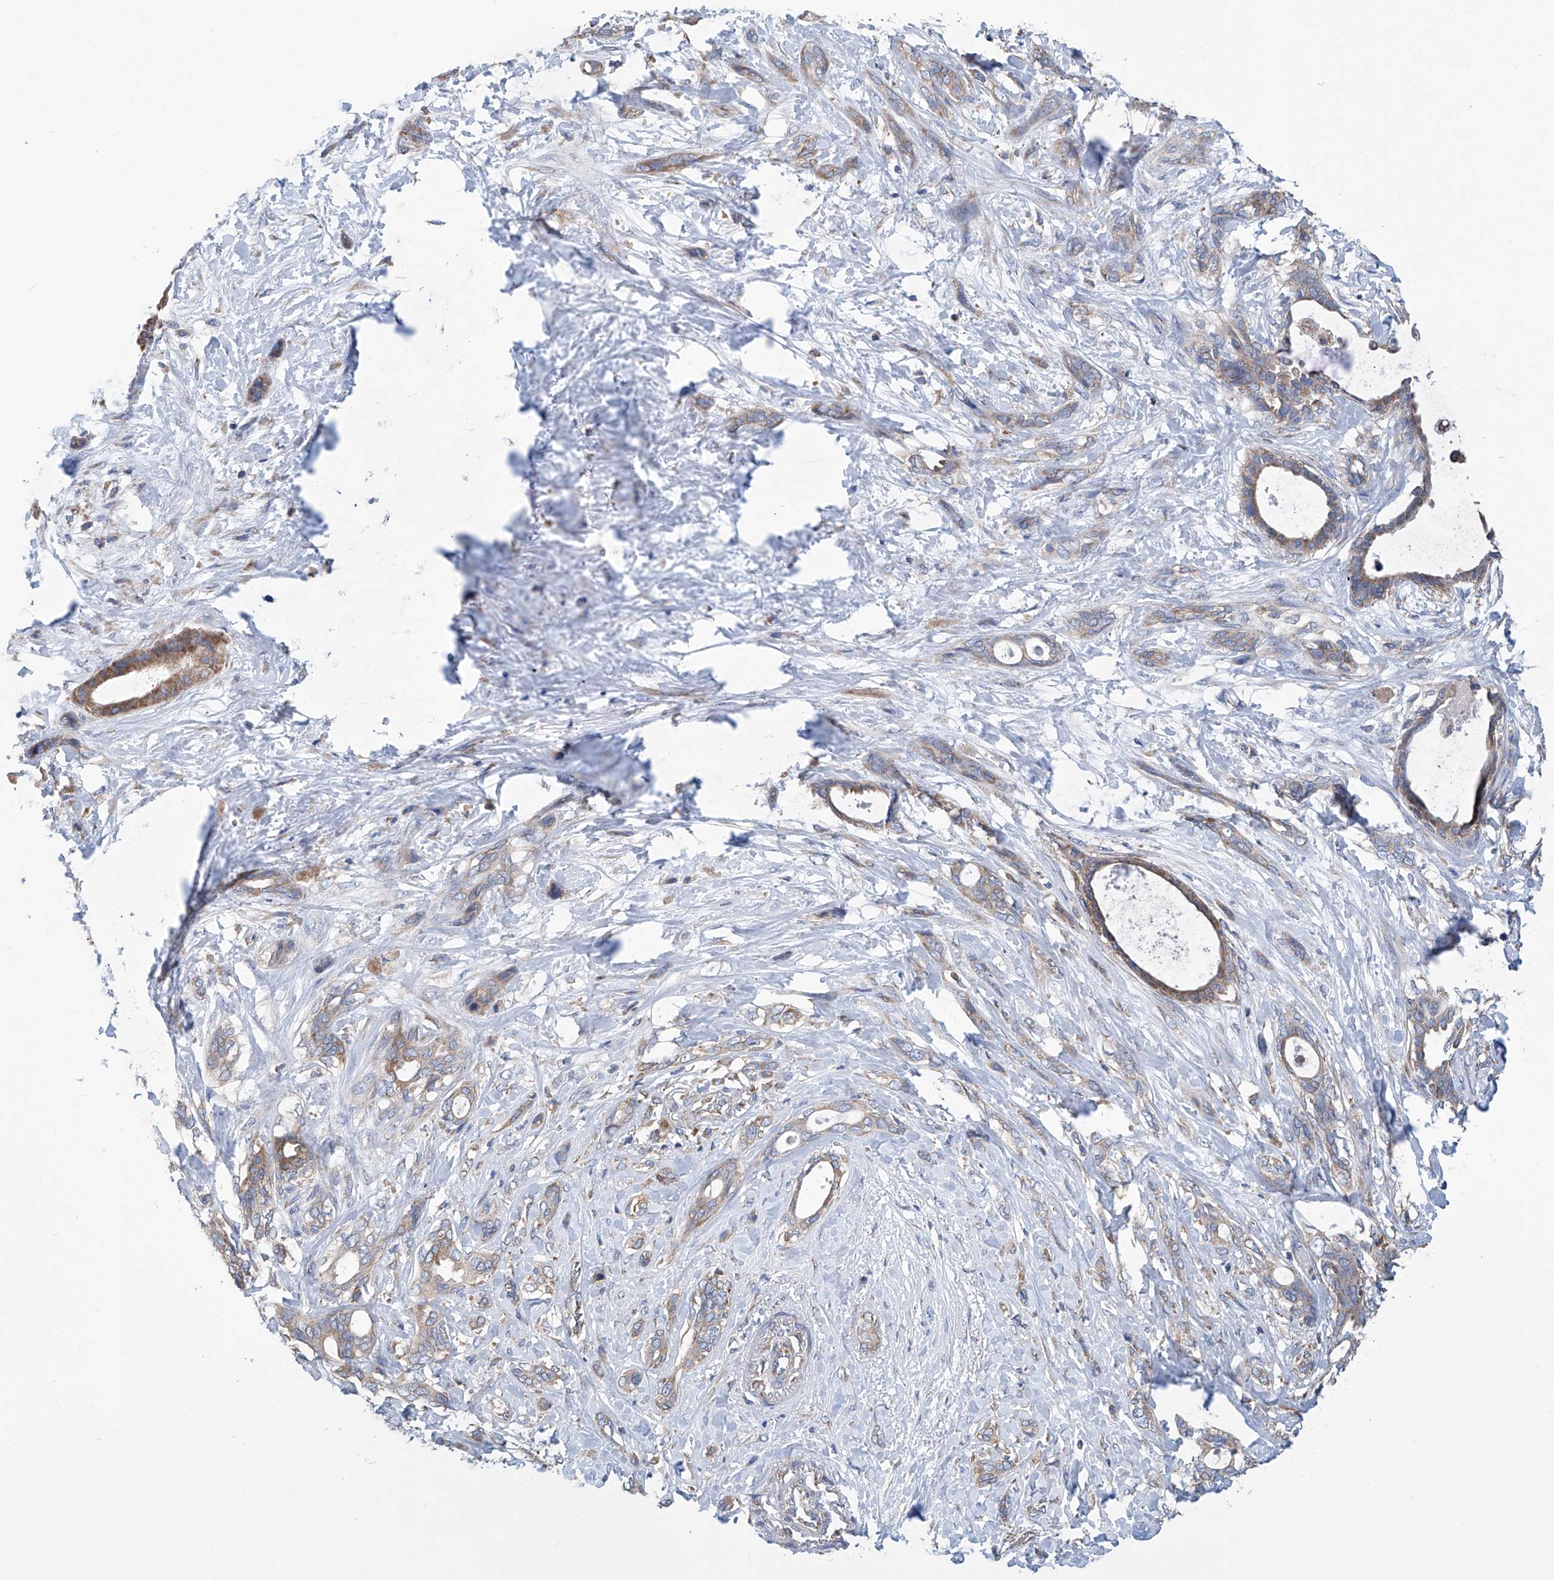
{"staining": {"intensity": "weak", "quantity": "25%-75%", "location": "cytoplasmic/membranous"}, "tissue": "pancreatic cancer", "cell_type": "Tumor cells", "image_type": "cancer", "snomed": [{"axis": "morphology", "description": "Normal tissue, NOS"}, {"axis": "morphology", "description": "Adenocarcinoma, NOS"}, {"axis": "topography", "description": "Pancreas"}, {"axis": "topography", "description": "Peripheral nerve tissue"}], "caption": "Brown immunohistochemical staining in pancreatic adenocarcinoma displays weak cytoplasmic/membranous expression in about 25%-75% of tumor cells. The staining was performed using DAB, with brown indicating positive protein expression. Nuclei are stained blue with hematoxylin.", "gene": "MAD2L1", "patient": {"sex": "female", "age": 63}}